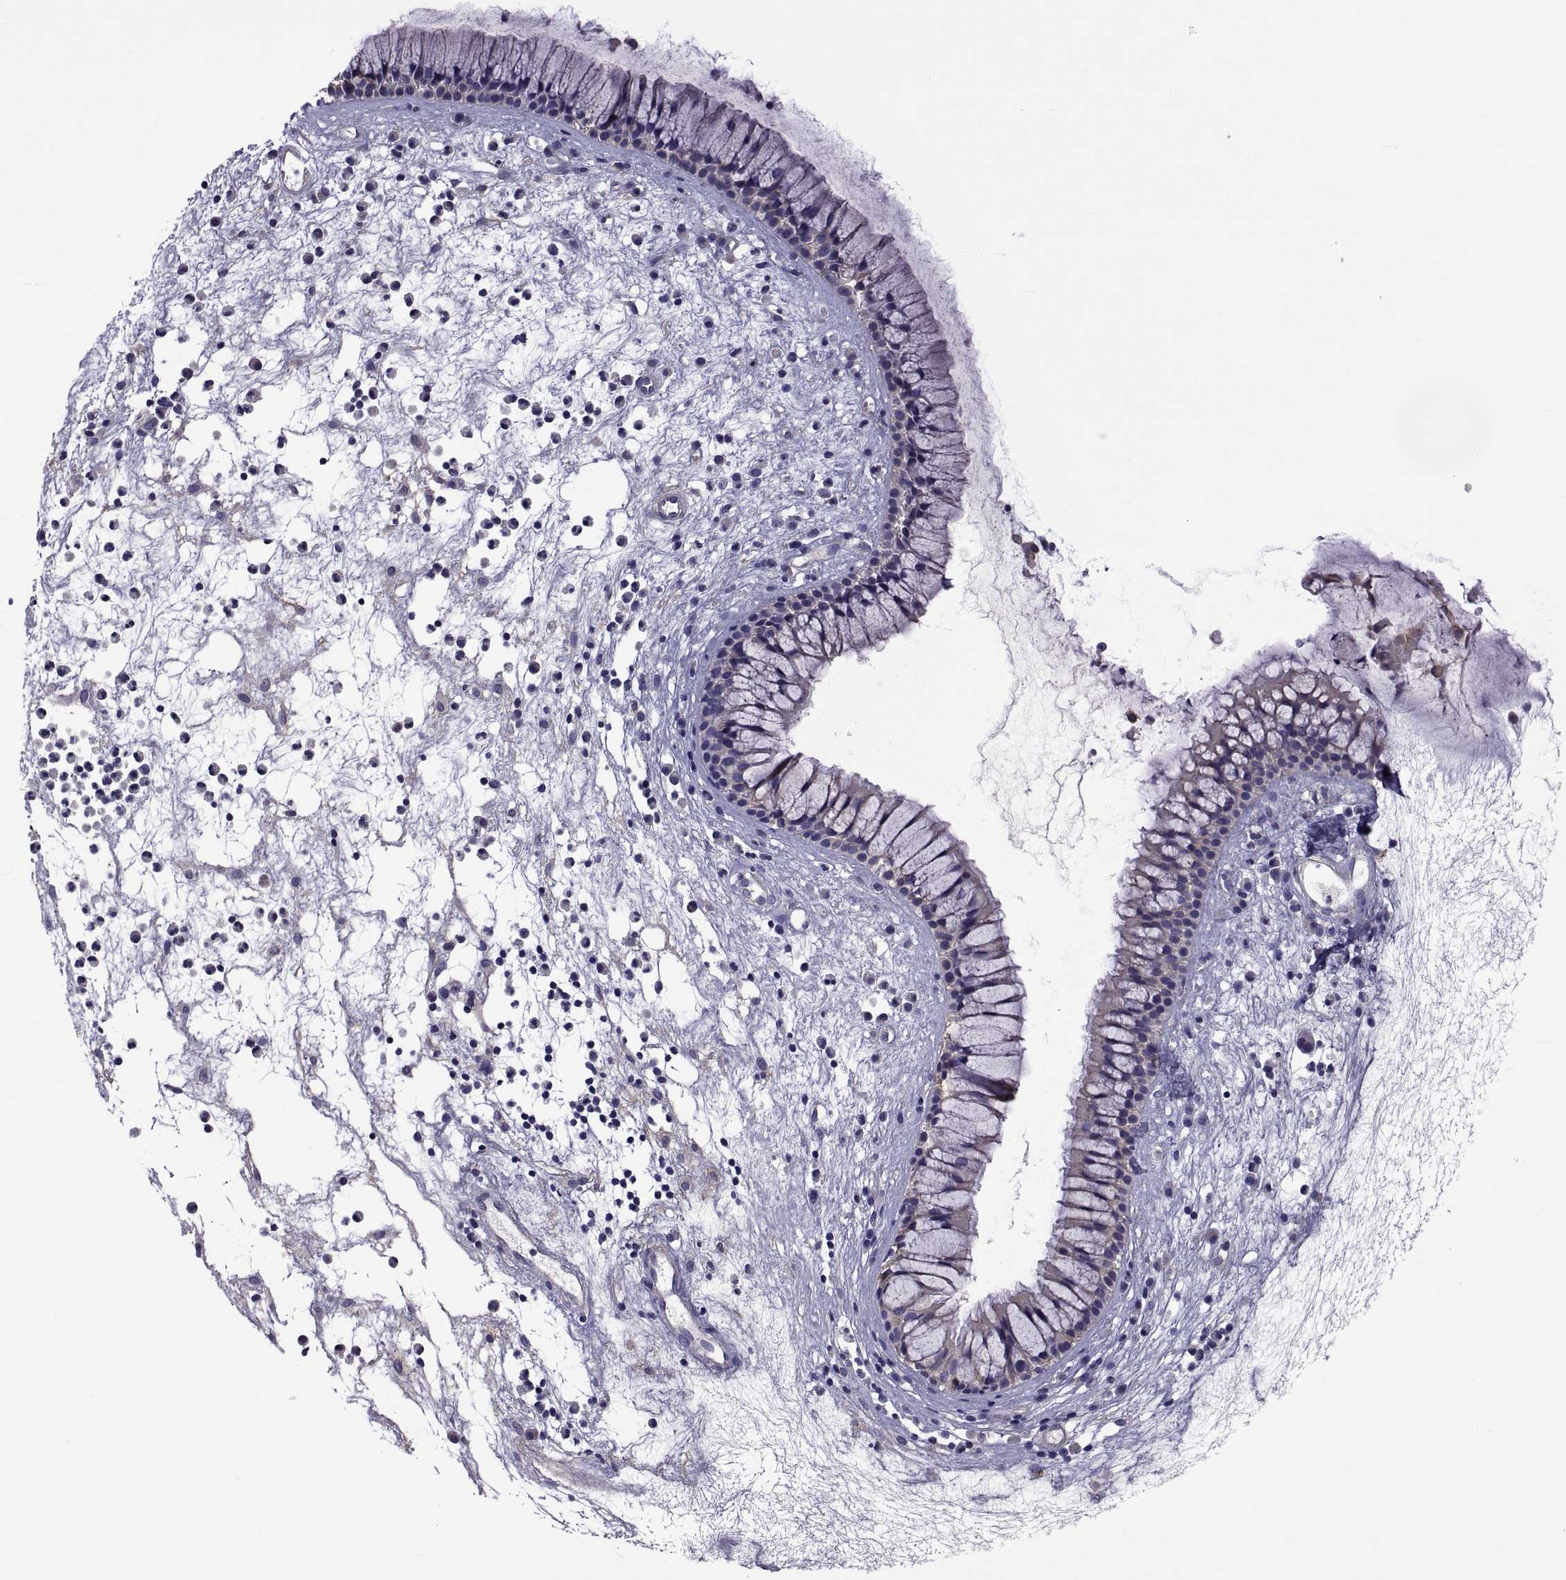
{"staining": {"intensity": "negative", "quantity": "none", "location": "none"}, "tissue": "nasopharynx", "cell_type": "Respiratory epithelial cells", "image_type": "normal", "snomed": [{"axis": "morphology", "description": "Normal tissue, NOS"}, {"axis": "topography", "description": "Nasopharynx"}], "caption": "This is a photomicrograph of immunohistochemistry (IHC) staining of unremarkable nasopharynx, which shows no staining in respiratory epithelial cells.", "gene": "TMC3", "patient": {"sex": "male", "age": 77}}